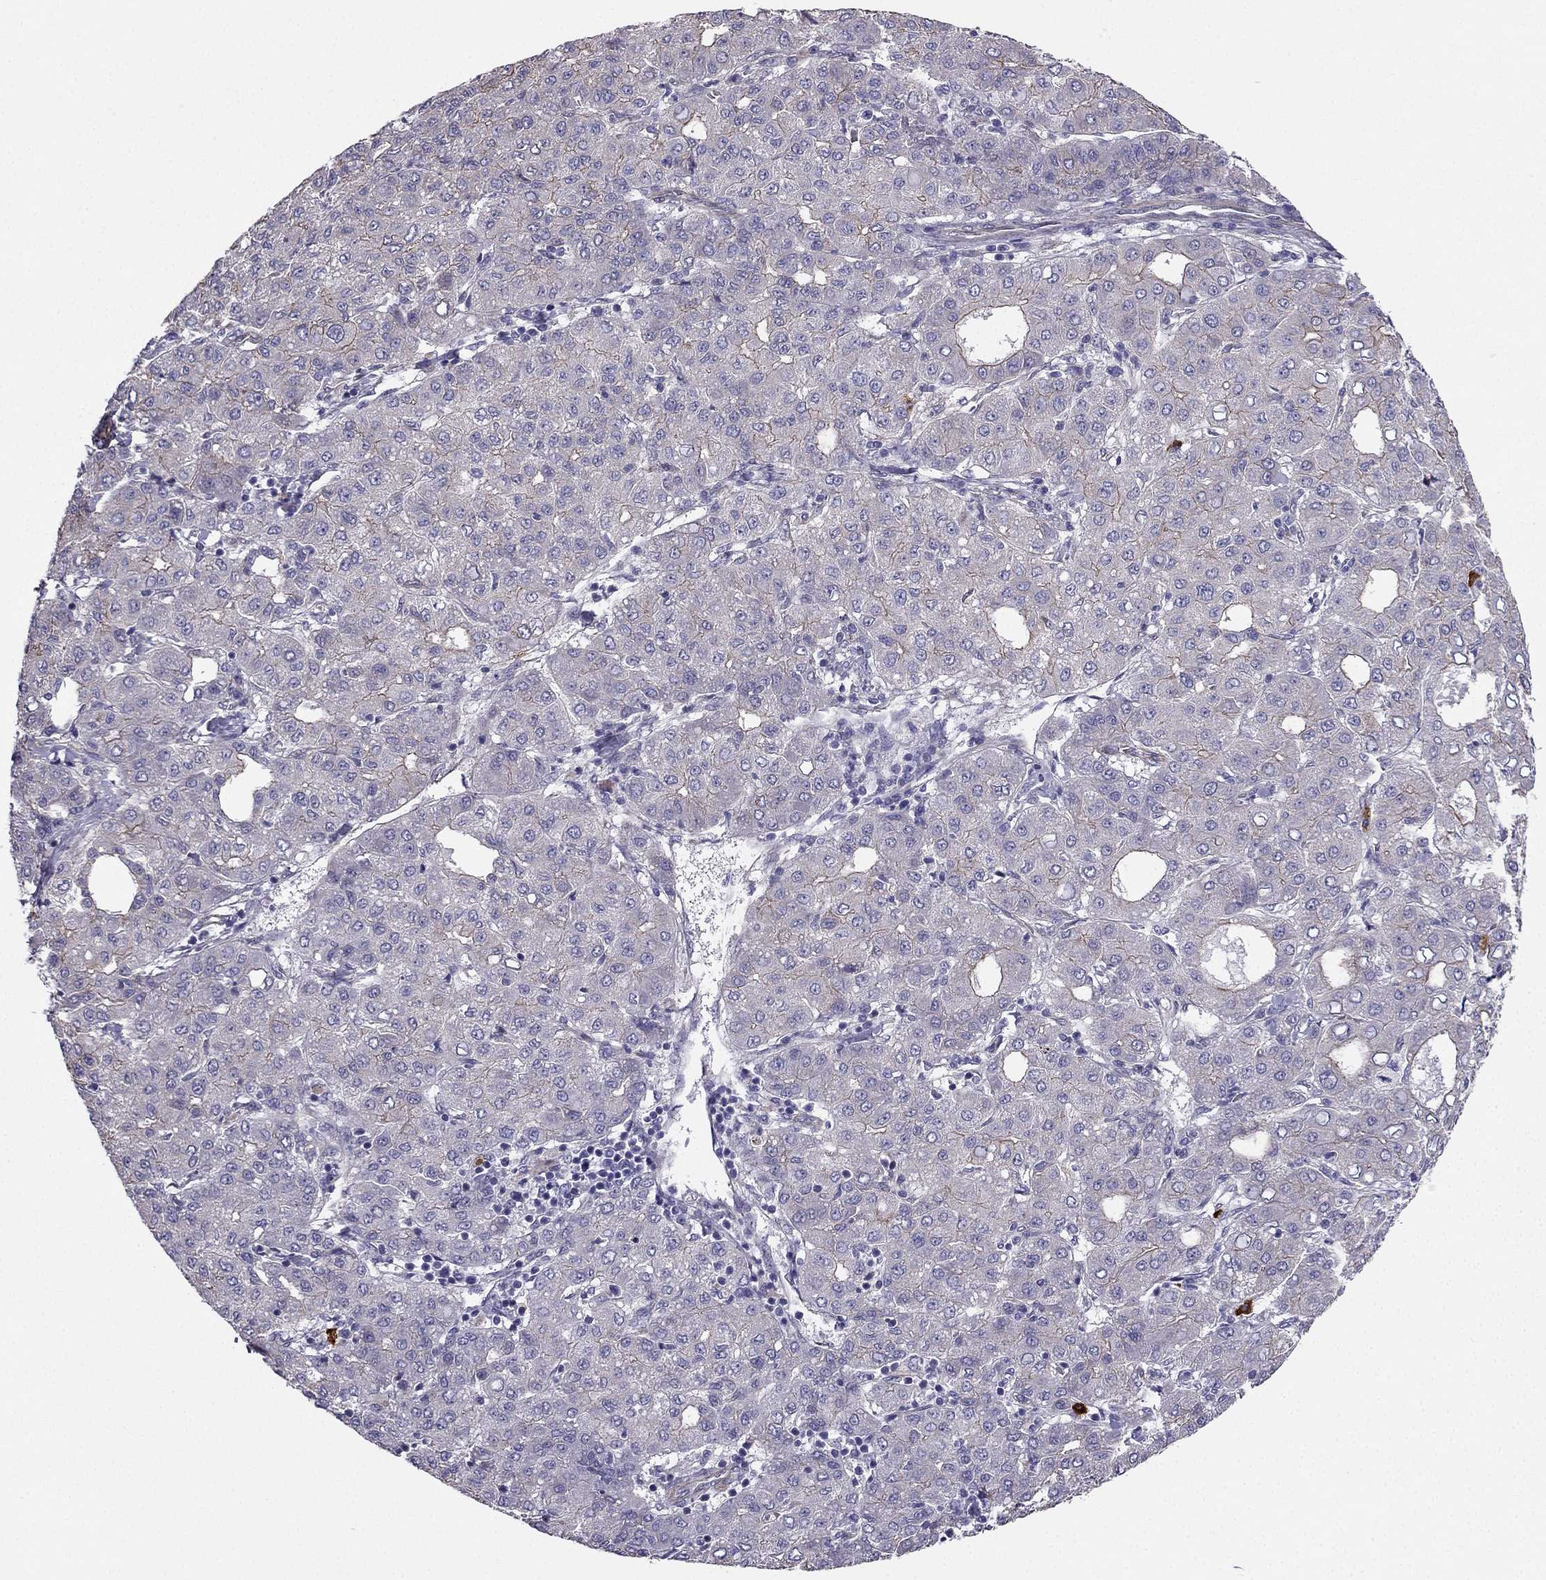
{"staining": {"intensity": "negative", "quantity": "none", "location": "none"}, "tissue": "liver cancer", "cell_type": "Tumor cells", "image_type": "cancer", "snomed": [{"axis": "morphology", "description": "Carcinoma, Hepatocellular, NOS"}, {"axis": "topography", "description": "Liver"}], "caption": "This micrograph is of liver cancer stained with IHC to label a protein in brown with the nuclei are counter-stained blue. There is no expression in tumor cells.", "gene": "ENOX1", "patient": {"sex": "male", "age": 65}}